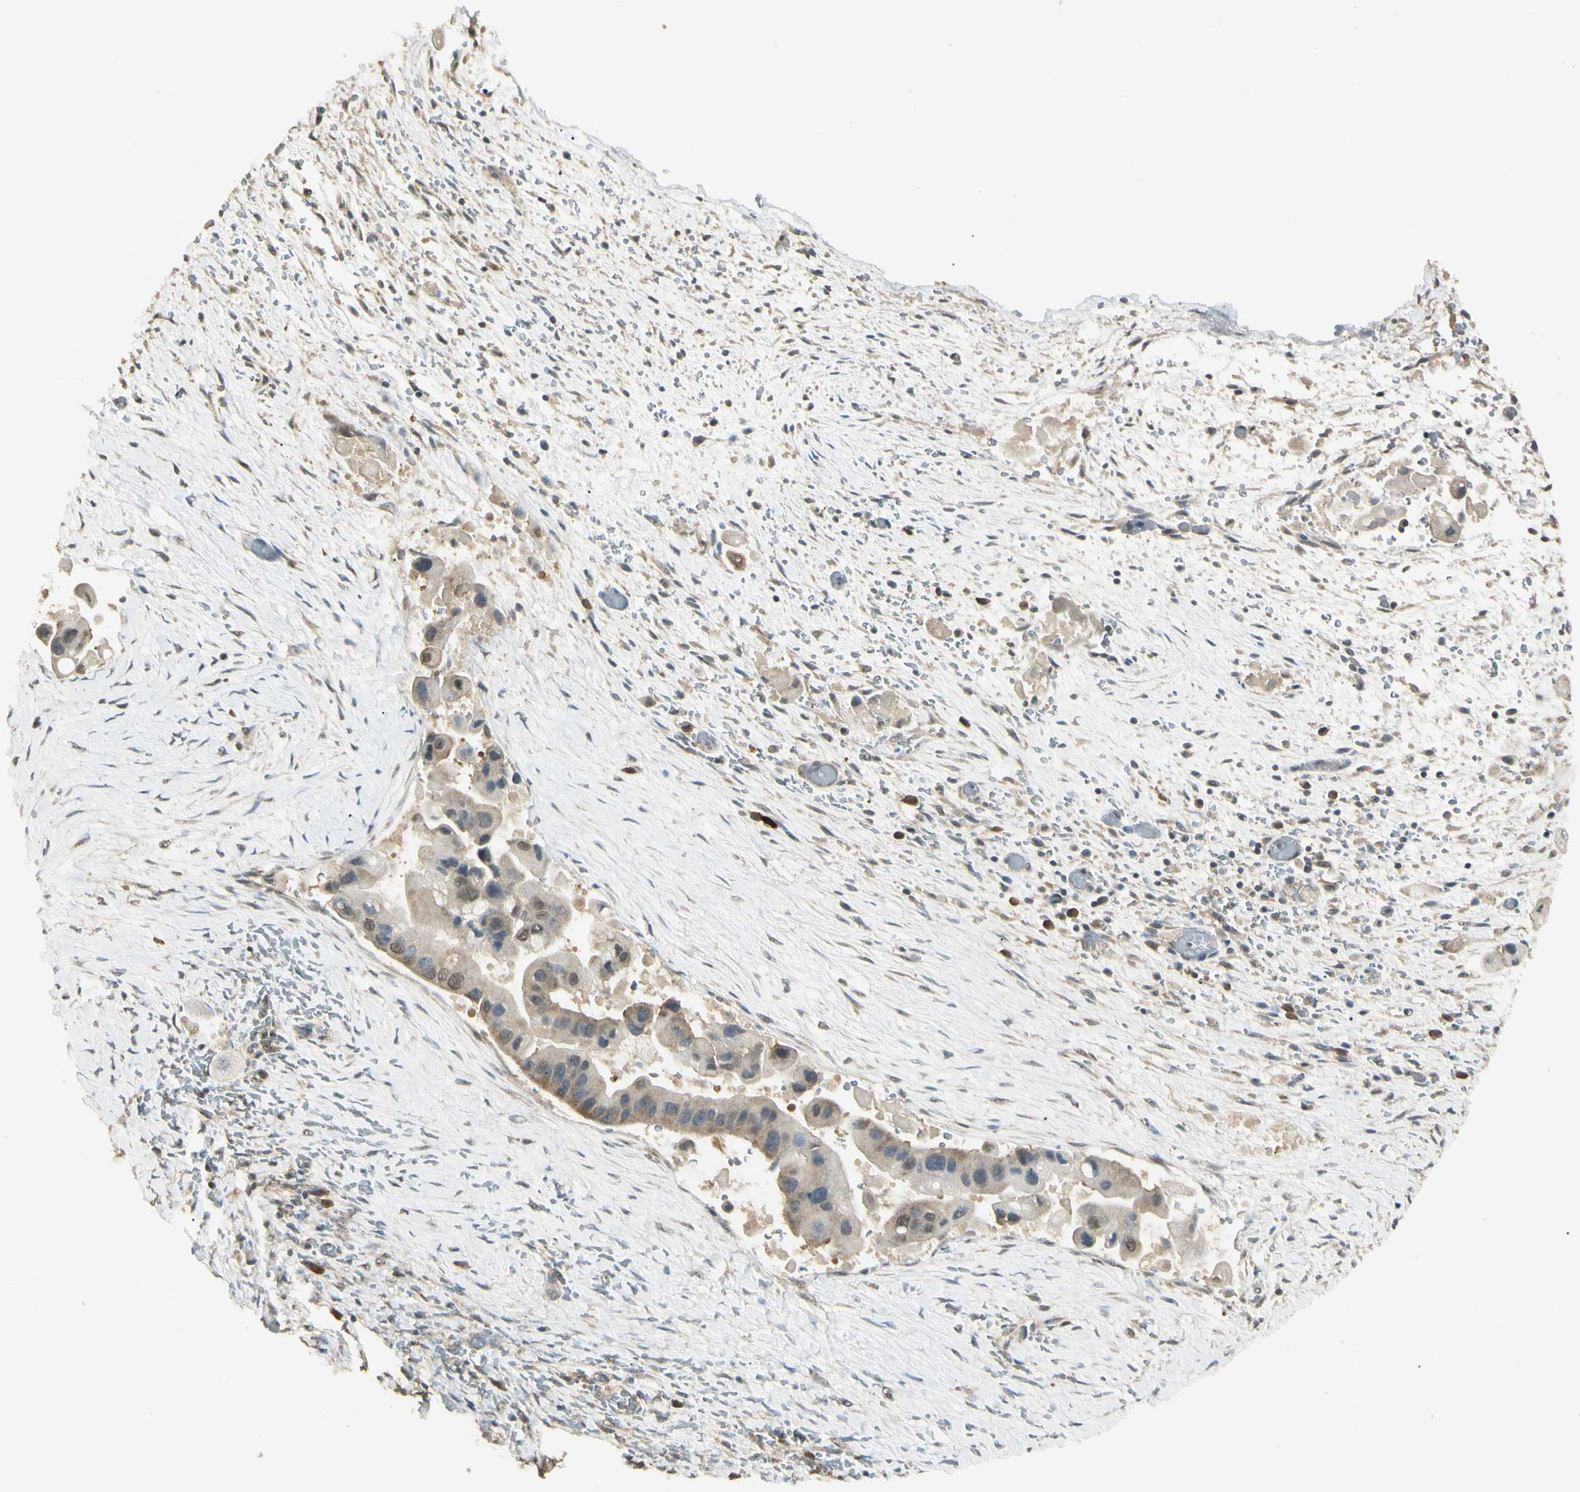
{"staining": {"intensity": "weak", "quantity": ">75%", "location": "cytoplasmic/membranous"}, "tissue": "liver cancer", "cell_type": "Tumor cells", "image_type": "cancer", "snomed": [{"axis": "morphology", "description": "Normal tissue, NOS"}, {"axis": "morphology", "description": "Cholangiocarcinoma"}, {"axis": "topography", "description": "Liver"}, {"axis": "topography", "description": "Peripheral nerve tissue"}], "caption": "Liver cholangiocarcinoma stained with DAB (3,3'-diaminobenzidine) immunohistochemistry demonstrates low levels of weak cytoplasmic/membranous expression in approximately >75% of tumor cells.", "gene": "SGCA", "patient": {"sex": "male", "age": 50}}